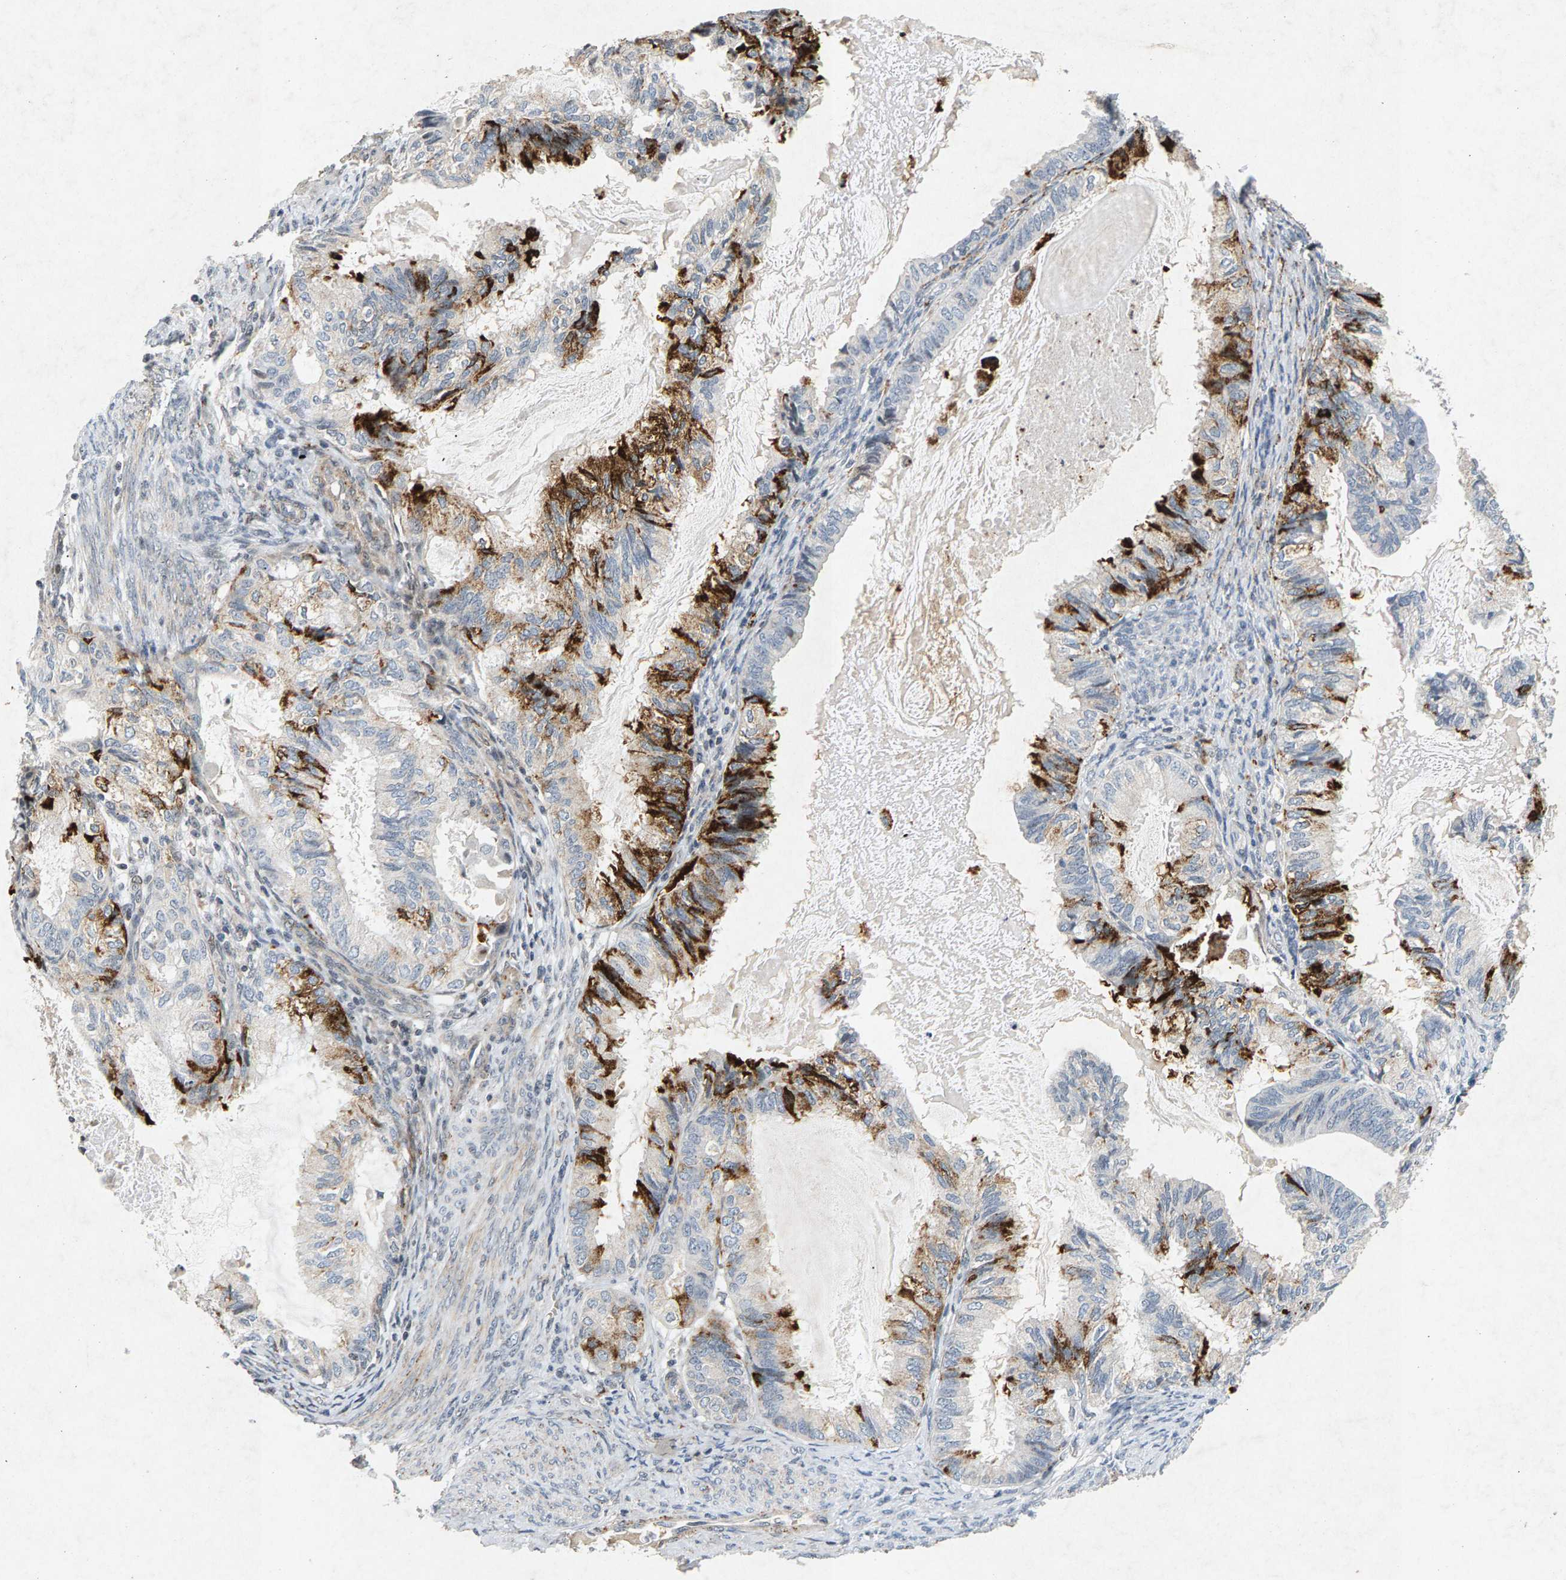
{"staining": {"intensity": "strong", "quantity": "25%-75%", "location": "cytoplasmic/membranous"}, "tissue": "cervical cancer", "cell_type": "Tumor cells", "image_type": "cancer", "snomed": [{"axis": "morphology", "description": "Normal tissue, NOS"}, {"axis": "morphology", "description": "Adenocarcinoma, NOS"}, {"axis": "topography", "description": "Cervix"}, {"axis": "topography", "description": "Endometrium"}], "caption": "Immunohistochemical staining of human cervical cancer displays high levels of strong cytoplasmic/membranous staining in about 25%-75% of tumor cells. The protein is stained brown, and the nuclei are stained in blue (DAB (3,3'-diaminobenzidine) IHC with brightfield microscopy, high magnification).", "gene": "ZPR1", "patient": {"sex": "female", "age": 86}}